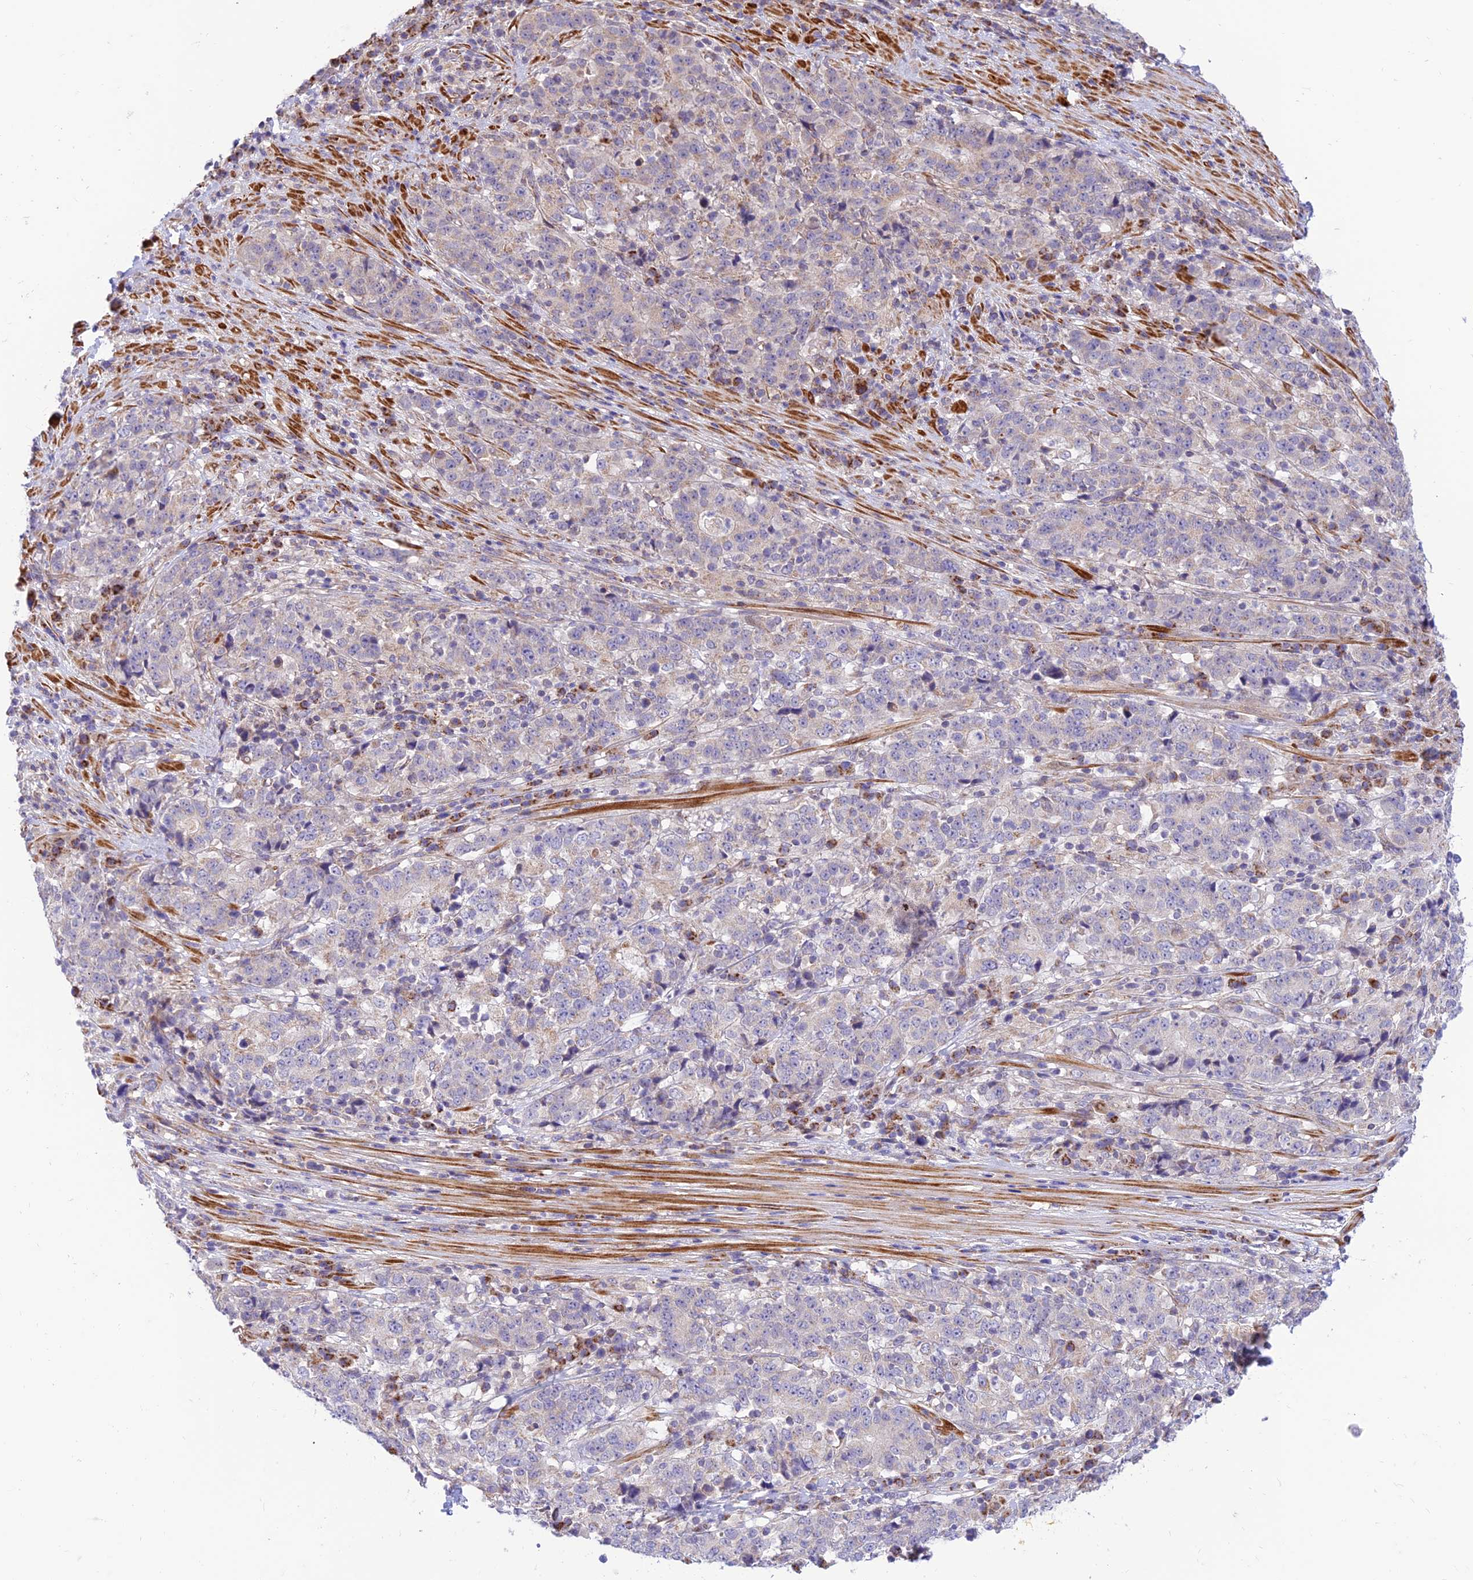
{"staining": {"intensity": "weak", "quantity": "<25%", "location": "cytoplasmic/membranous"}, "tissue": "stomach cancer", "cell_type": "Tumor cells", "image_type": "cancer", "snomed": [{"axis": "morphology", "description": "Adenocarcinoma, NOS"}, {"axis": "topography", "description": "Stomach"}], "caption": "DAB immunohistochemical staining of adenocarcinoma (stomach) reveals no significant staining in tumor cells. (DAB IHC, high magnification).", "gene": "FAM186B", "patient": {"sex": "male", "age": 59}}